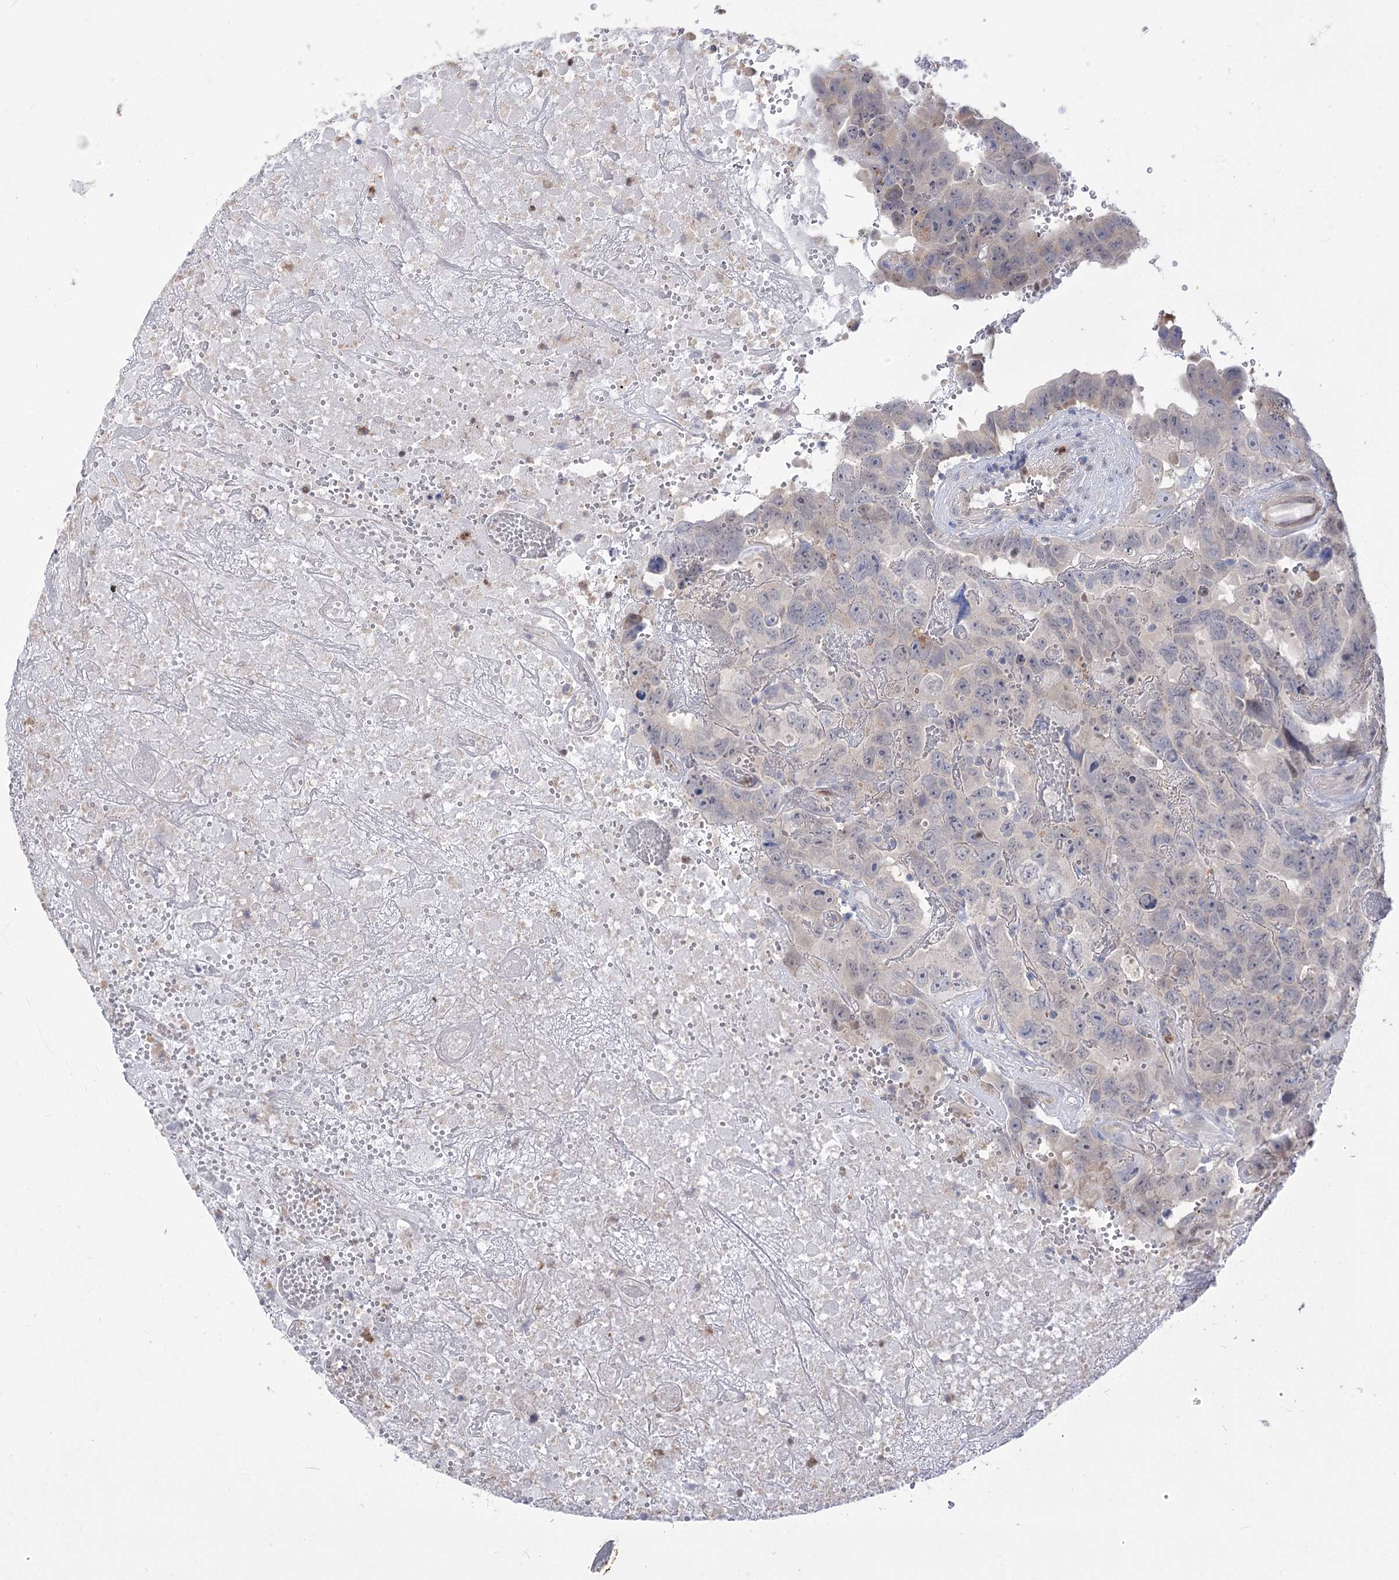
{"staining": {"intensity": "negative", "quantity": "none", "location": "none"}, "tissue": "testis cancer", "cell_type": "Tumor cells", "image_type": "cancer", "snomed": [{"axis": "morphology", "description": "Carcinoma, Embryonal, NOS"}, {"axis": "topography", "description": "Testis"}], "caption": "Immunohistochemistry photomicrograph of testis cancer stained for a protein (brown), which exhibits no positivity in tumor cells.", "gene": "SIAE", "patient": {"sex": "male", "age": 45}}